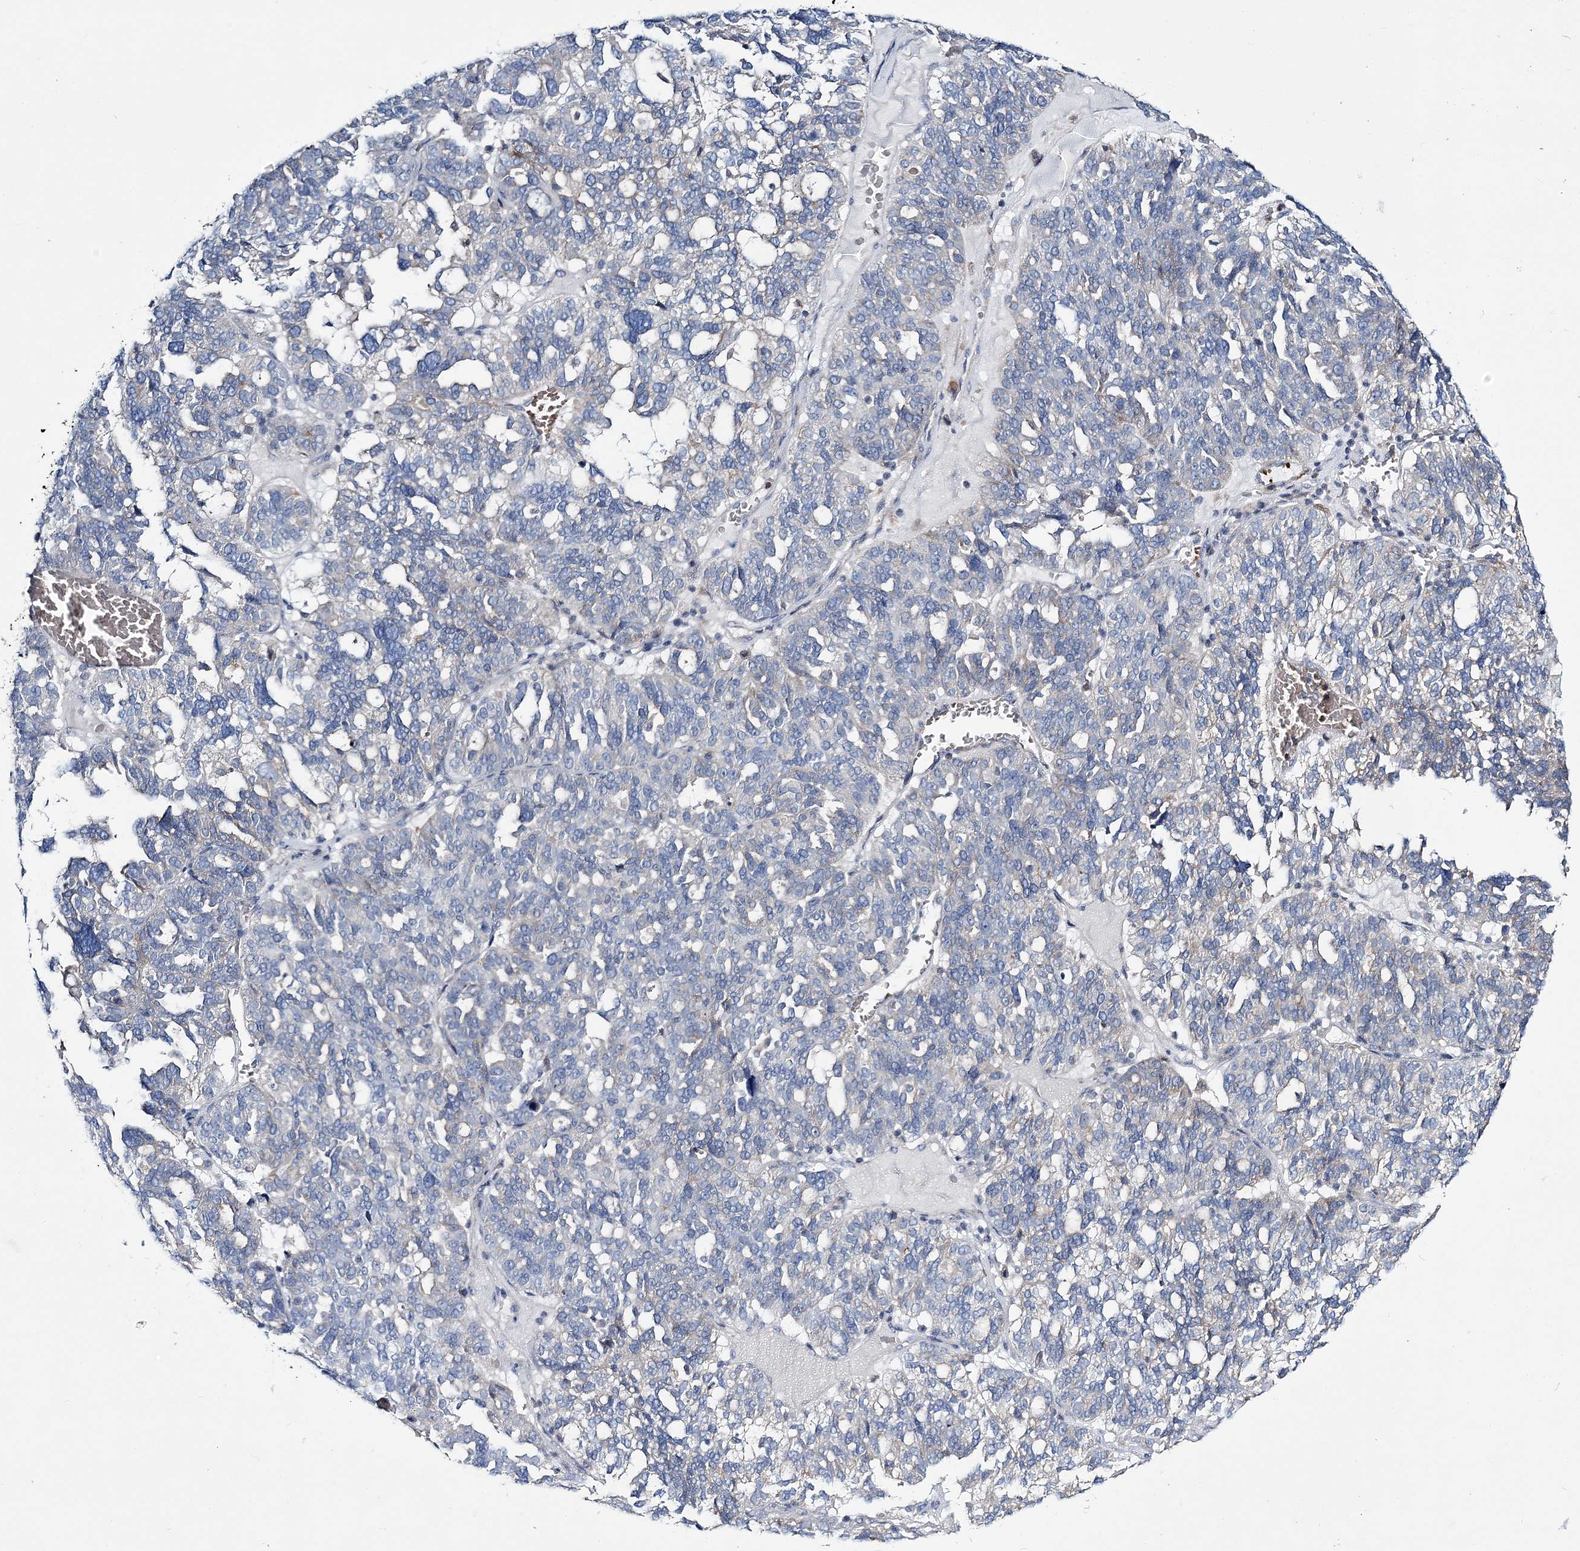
{"staining": {"intensity": "negative", "quantity": "none", "location": "none"}, "tissue": "ovarian cancer", "cell_type": "Tumor cells", "image_type": "cancer", "snomed": [{"axis": "morphology", "description": "Cystadenocarcinoma, serous, NOS"}, {"axis": "topography", "description": "Ovary"}], "caption": "Ovarian cancer (serous cystadenocarcinoma) stained for a protein using immunohistochemistry (IHC) demonstrates no staining tumor cells.", "gene": "ATP11B", "patient": {"sex": "female", "age": 59}}